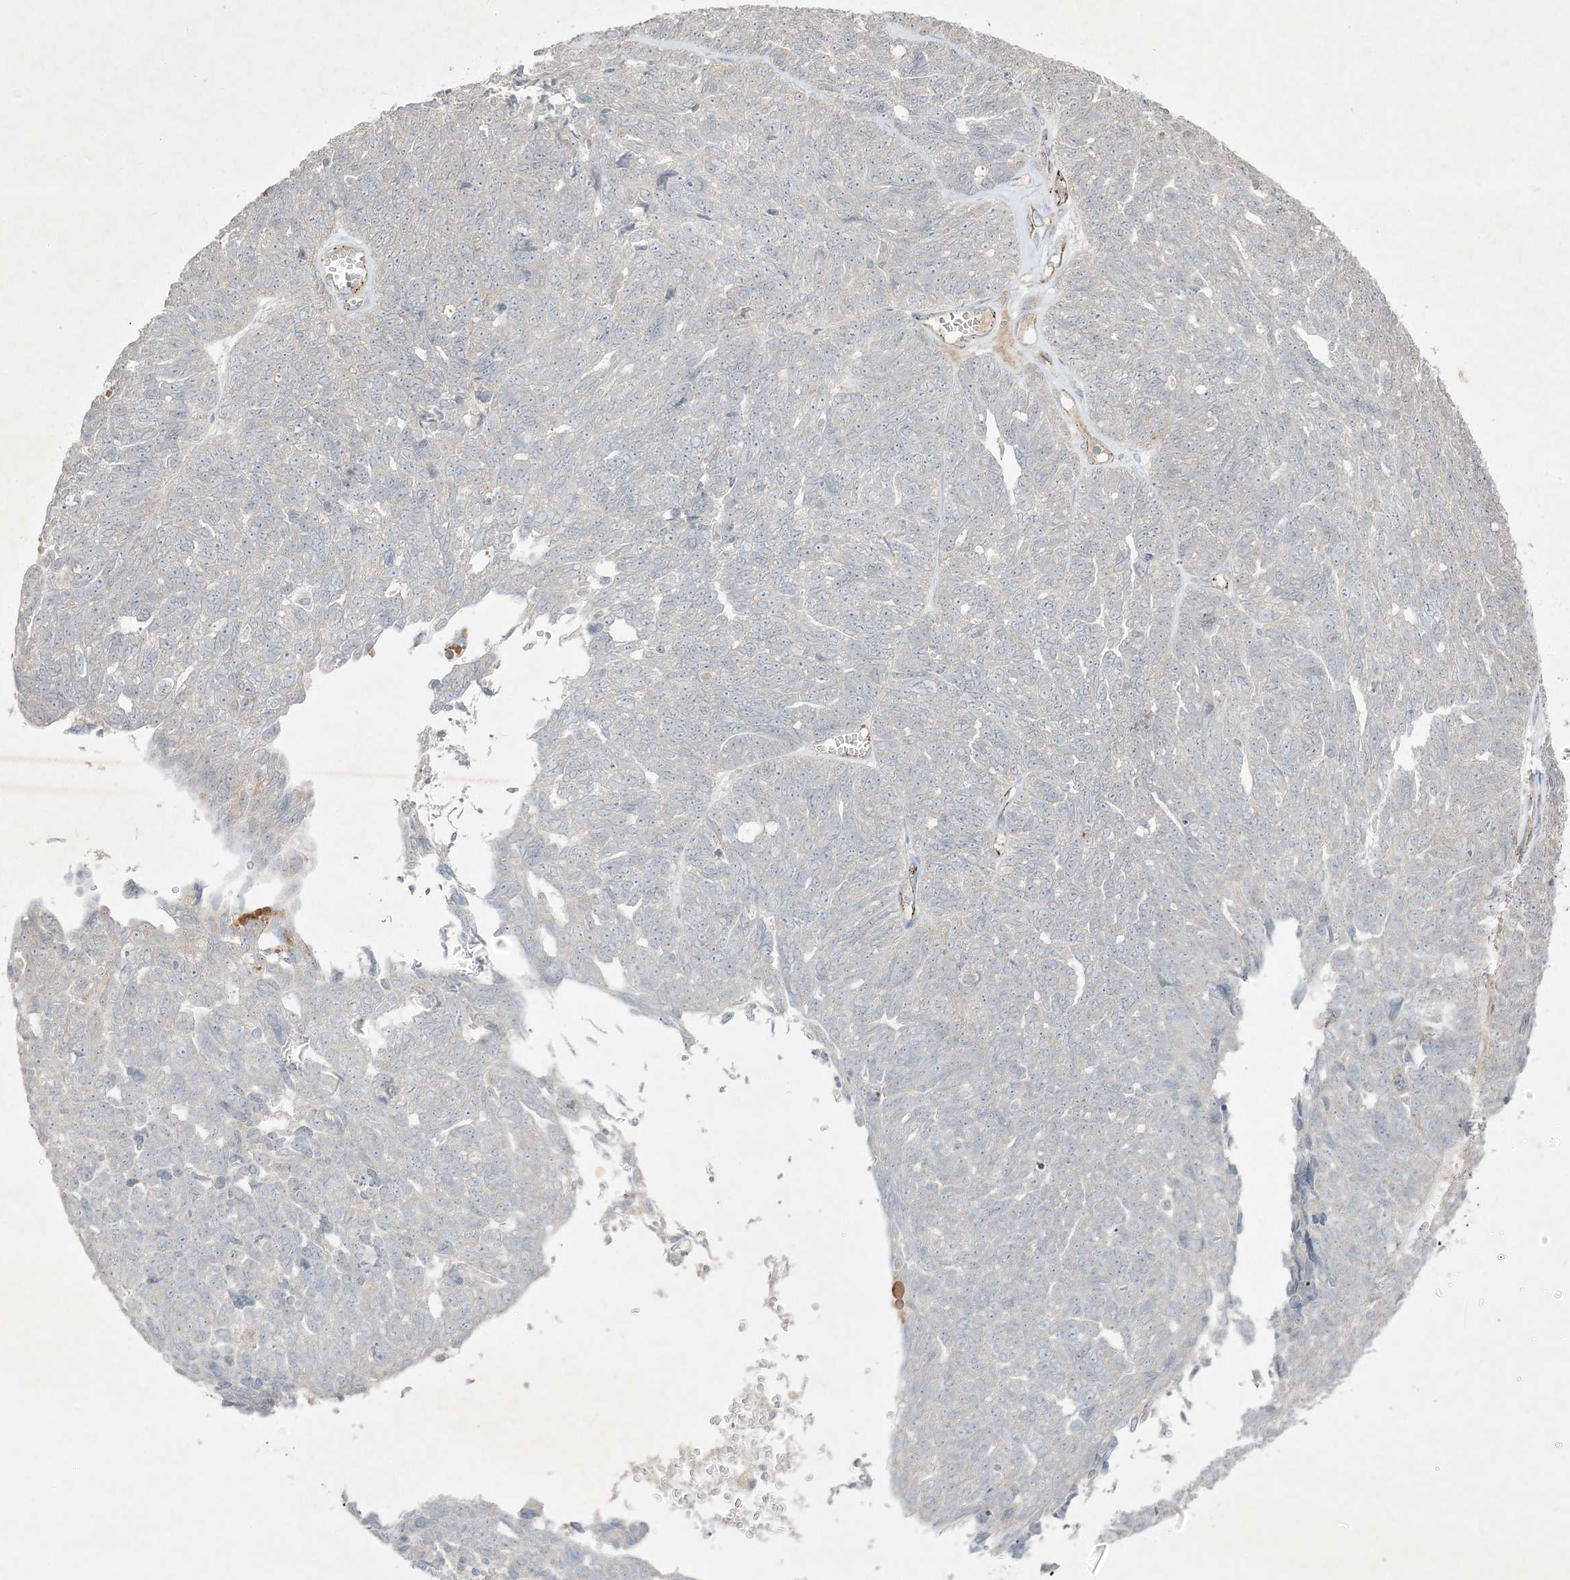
{"staining": {"intensity": "negative", "quantity": "none", "location": "none"}, "tissue": "ovarian cancer", "cell_type": "Tumor cells", "image_type": "cancer", "snomed": [{"axis": "morphology", "description": "Cystadenocarcinoma, serous, NOS"}, {"axis": "topography", "description": "Ovary"}], "caption": "DAB immunohistochemical staining of ovarian cancer shows no significant positivity in tumor cells. (DAB (3,3'-diaminobenzidine) immunohistochemistry (IHC) with hematoxylin counter stain).", "gene": "PRSS36", "patient": {"sex": "female", "age": 79}}